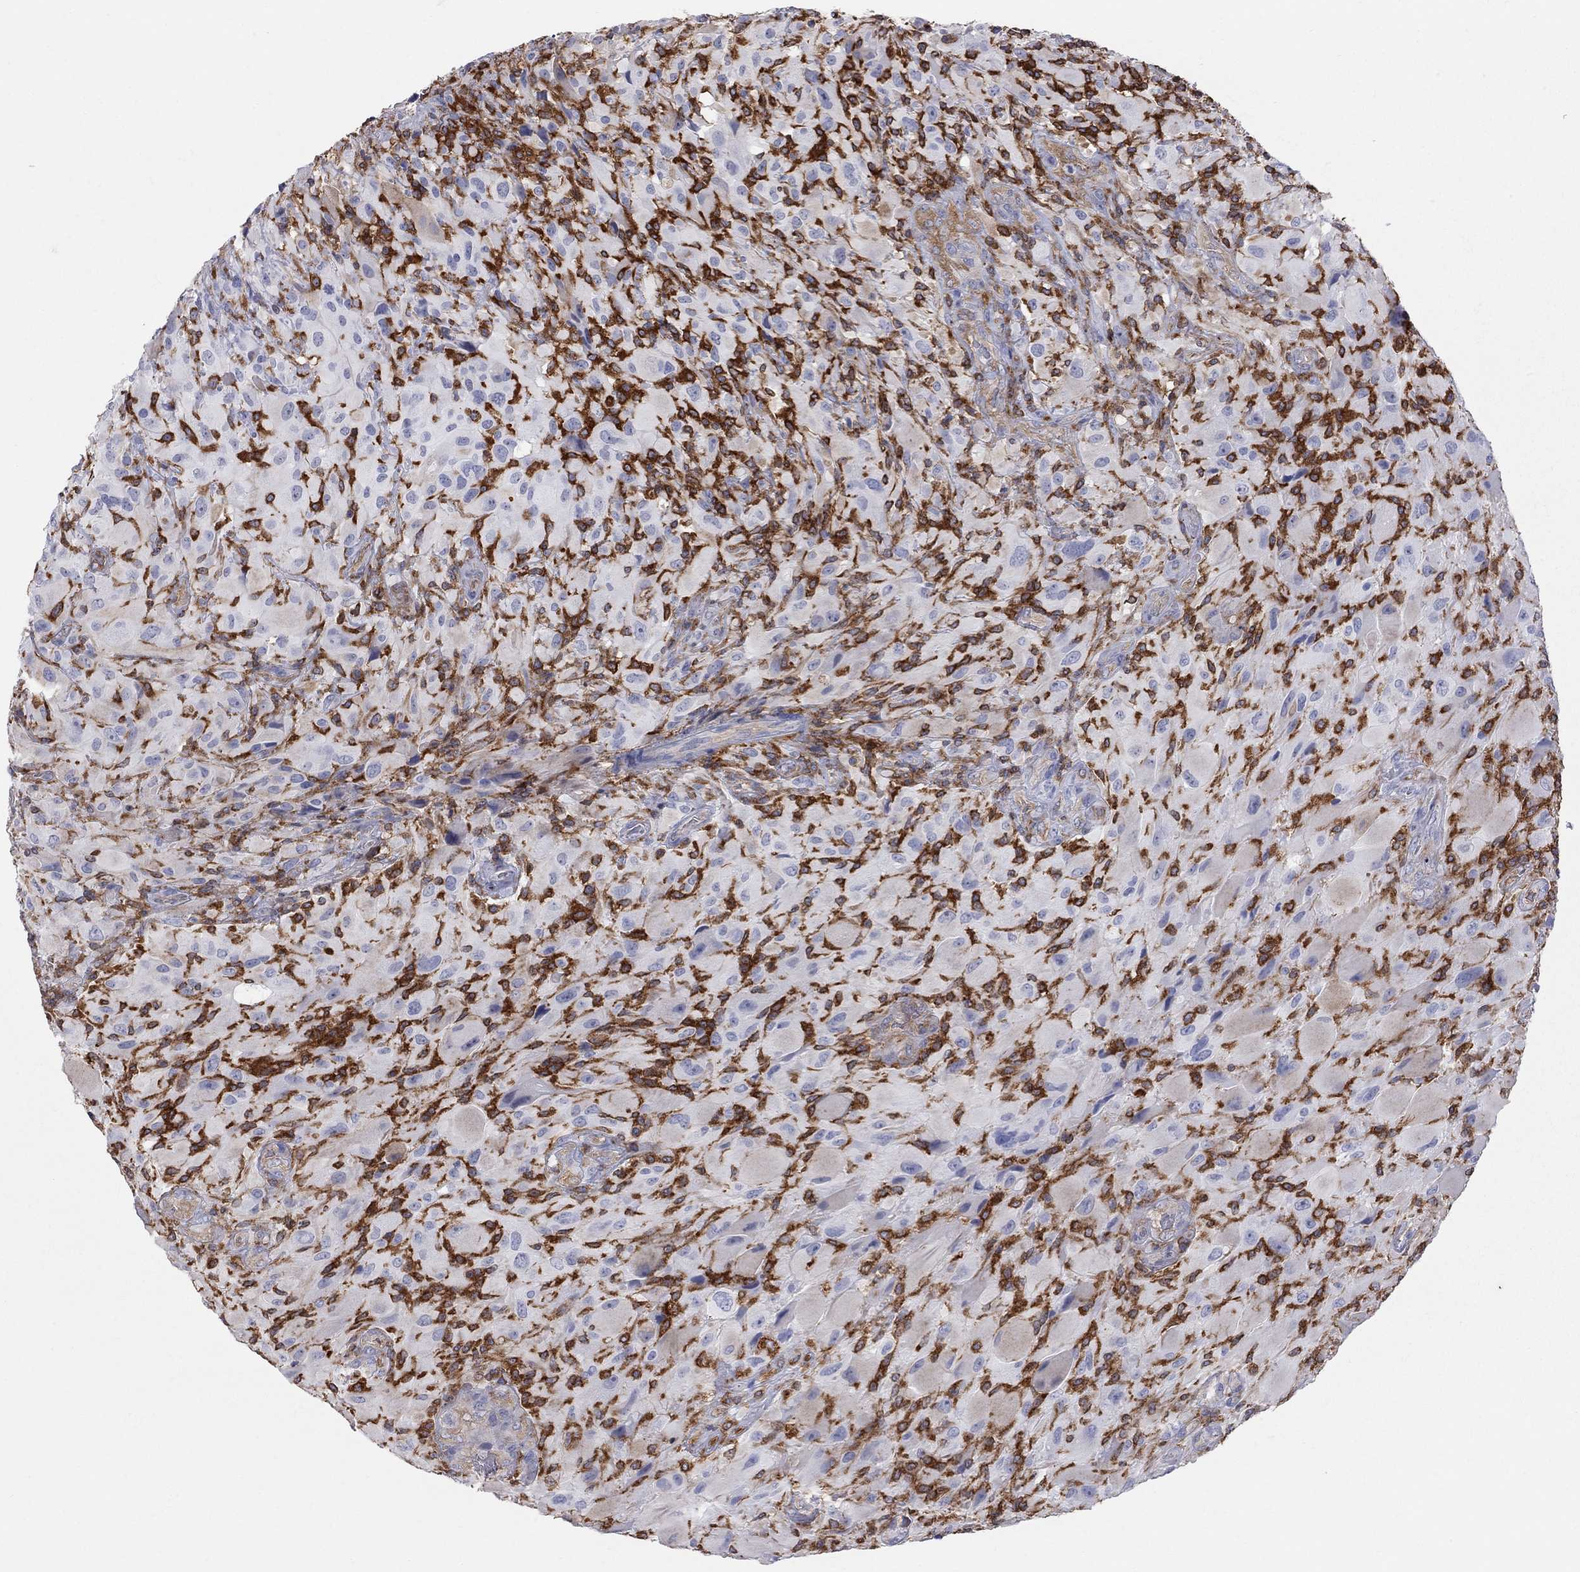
{"staining": {"intensity": "negative", "quantity": "none", "location": "none"}, "tissue": "glioma", "cell_type": "Tumor cells", "image_type": "cancer", "snomed": [{"axis": "morphology", "description": "Glioma, malignant, High grade"}, {"axis": "topography", "description": "Cerebral cortex"}], "caption": "Tumor cells show no significant protein expression in malignant glioma (high-grade). The staining was performed using DAB (3,3'-diaminobenzidine) to visualize the protein expression in brown, while the nuclei were stained in blue with hematoxylin (Magnification: 20x).", "gene": "ABI3", "patient": {"sex": "male", "age": 35}}